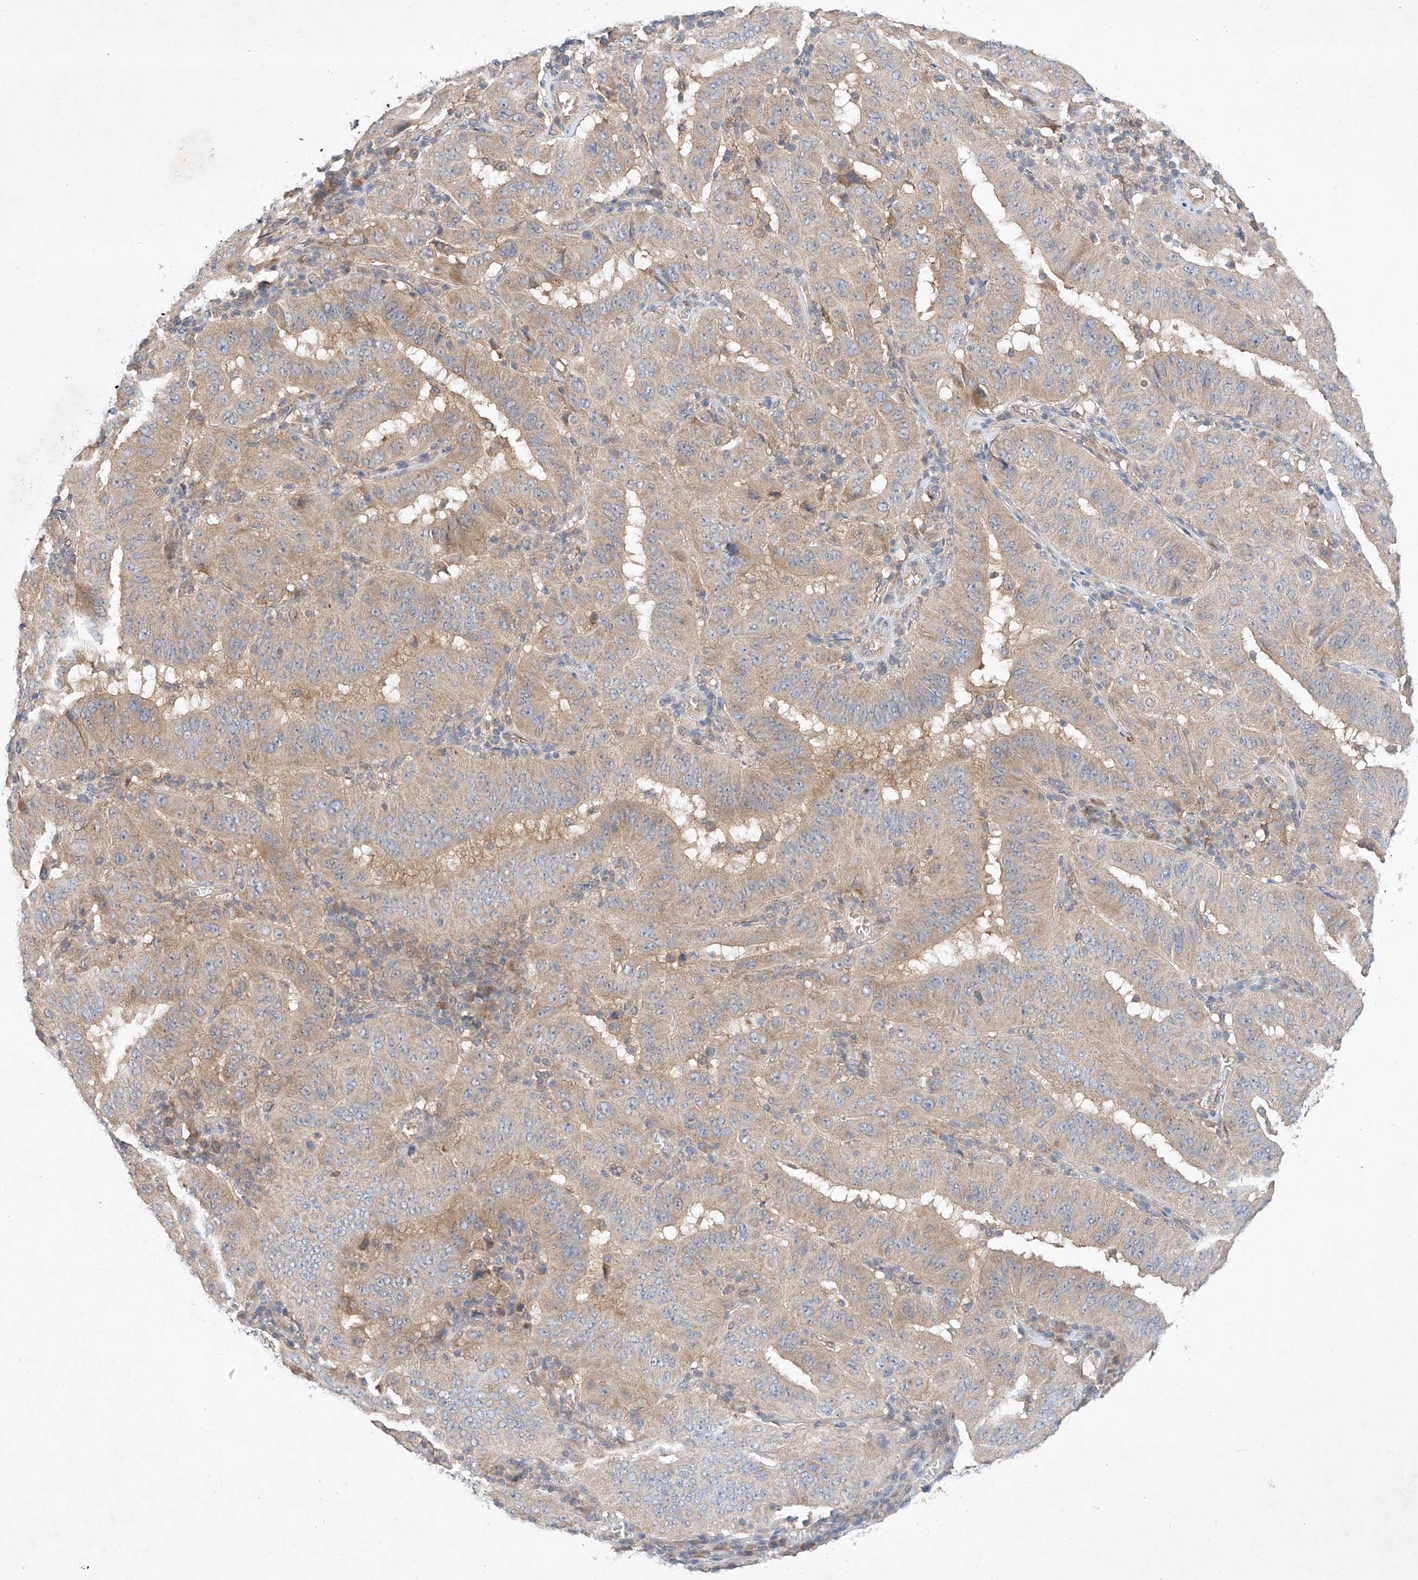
{"staining": {"intensity": "weak", "quantity": "25%-75%", "location": "cytoplasmic/membranous"}, "tissue": "pancreatic cancer", "cell_type": "Tumor cells", "image_type": "cancer", "snomed": [{"axis": "morphology", "description": "Adenocarcinoma, NOS"}, {"axis": "topography", "description": "Pancreas"}], "caption": "A brown stain labels weak cytoplasmic/membranous staining of a protein in pancreatic cancer (adenocarcinoma) tumor cells. Nuclei are stained in blue.", "gene": "C6orf118", "patient": {"sex": "male", "age": 63}}